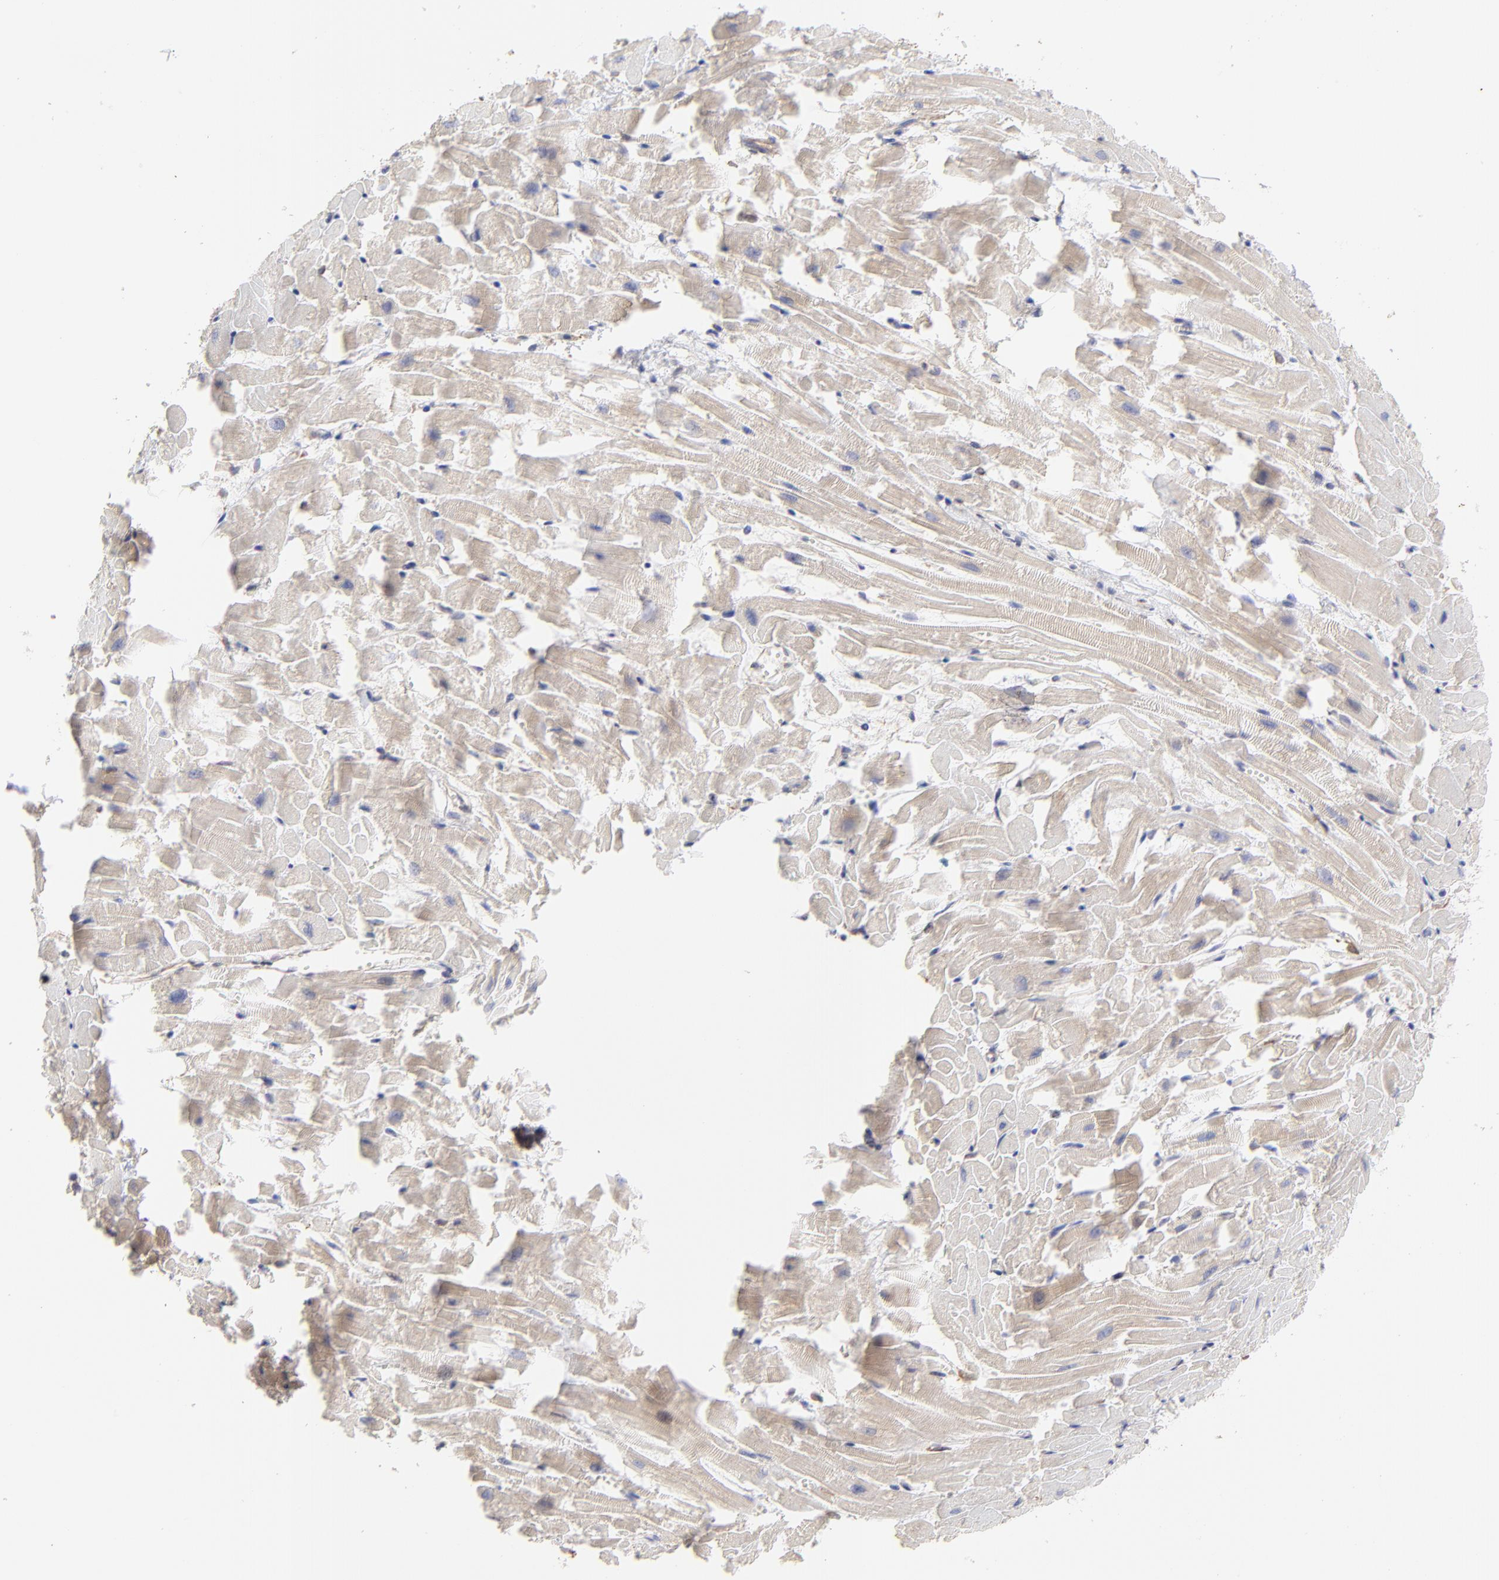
{"staining": {"intensity": "negative", "quantity": "none", "location": "none"}, "tissue": "heart muscle", "cell_type": "Cardiomyocytes", "image_type": "normal", "snomed": [{"axis": "morphology", "description": "Normal tissue, NOS"}, {"axis": "topography", "description": "Heart"}], "caption": "A photomicrograph of heart muscle stained for a protein shows no brown staining in cardiomyocytes.", "gene": "COX8C", "patient": {"sex": "female", "age": 19}}